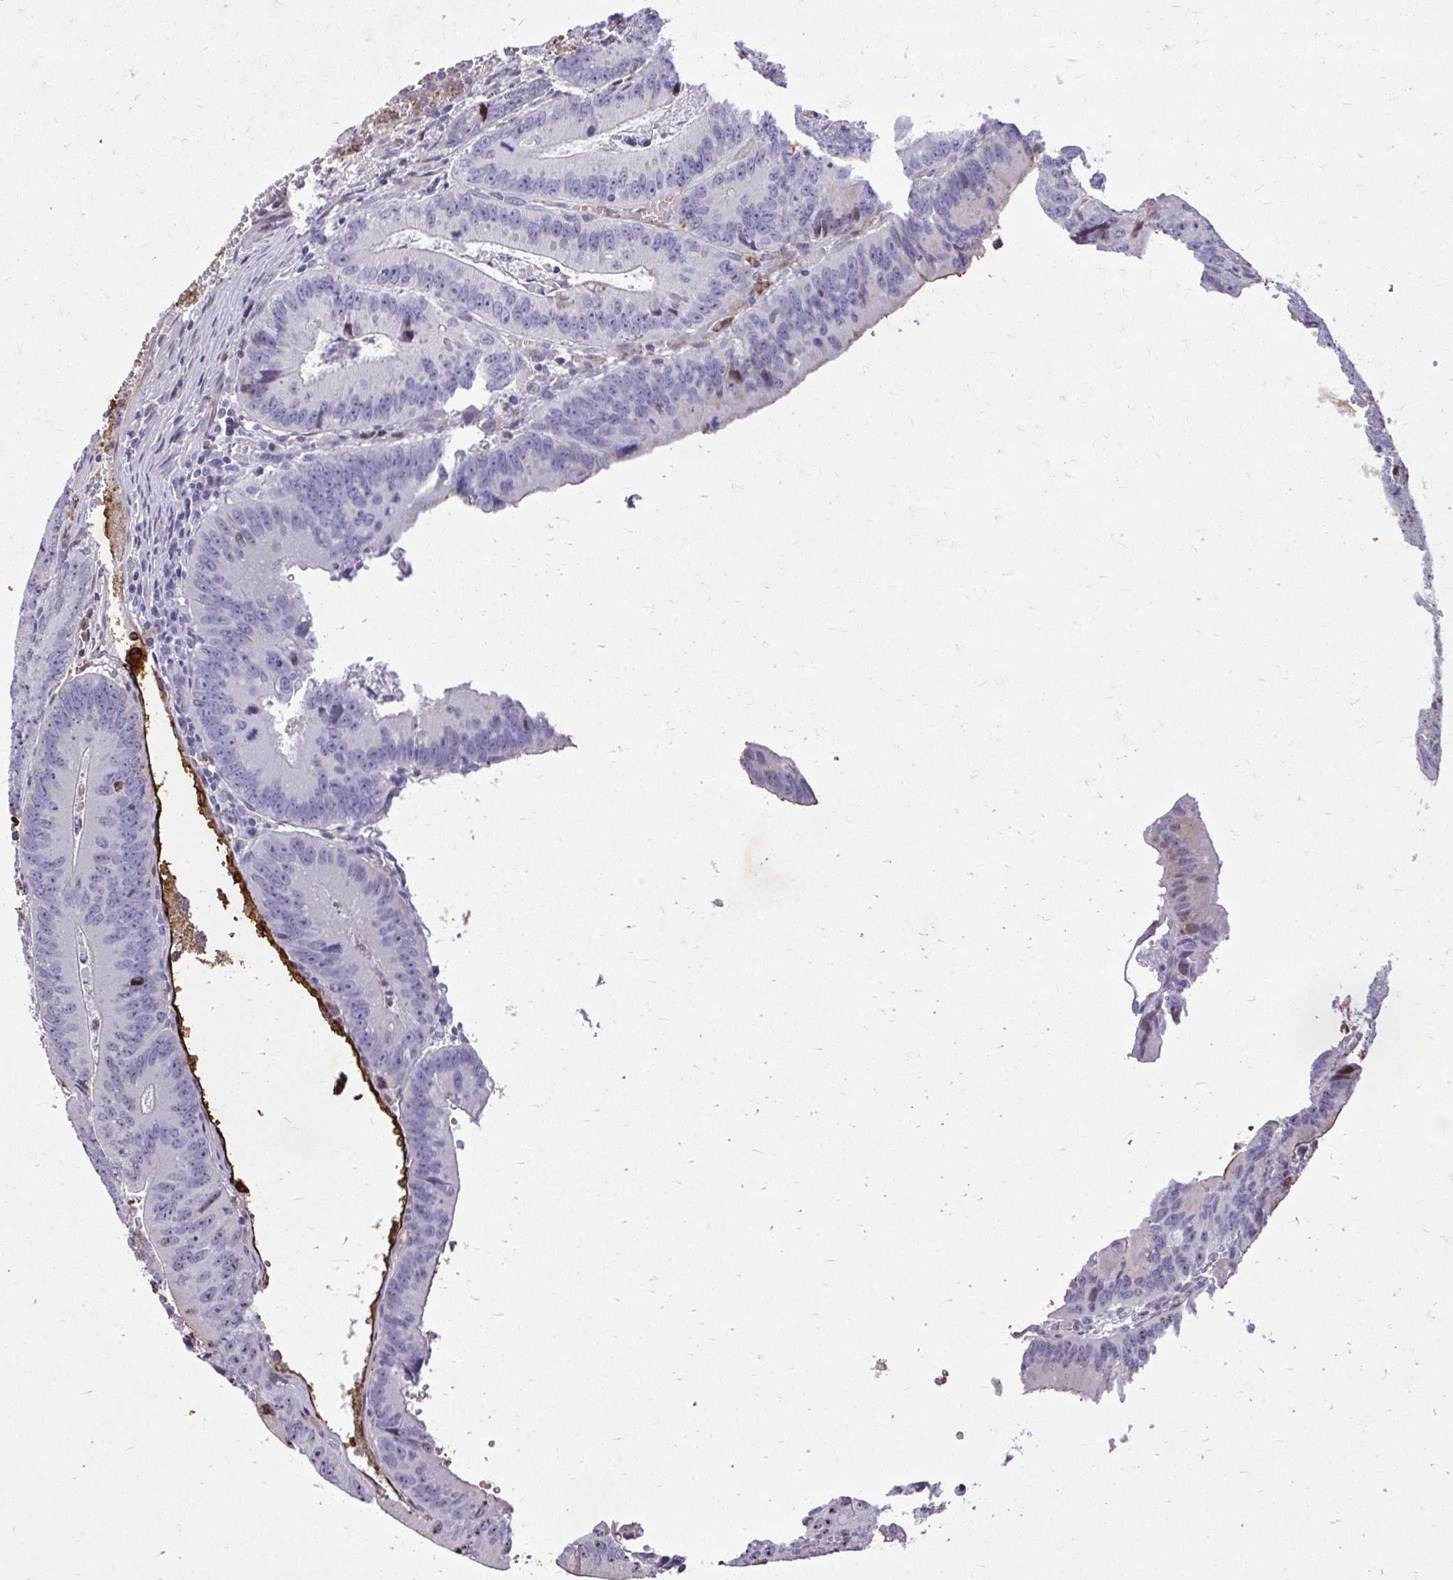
{"staining": {"intensity": "negative", "quantity": "none", "location": "none"}, "tissue": "colorectal cancer", "cell_type": "Tumor cells", "image_type": "cancer", "snomed": [{"axis": "morphology", "description": "Adenocarcinoma, NOS"}, {"axis": "topography", "description": "Rectum"}], "caption": "Immunohistochemistry photomicrograph of human colorectal cancer stained for a protein (brown), which reveals no positivity in tumor cells.", "gene": "DLX4", "patient": {"sex": "female", "age": 81}}